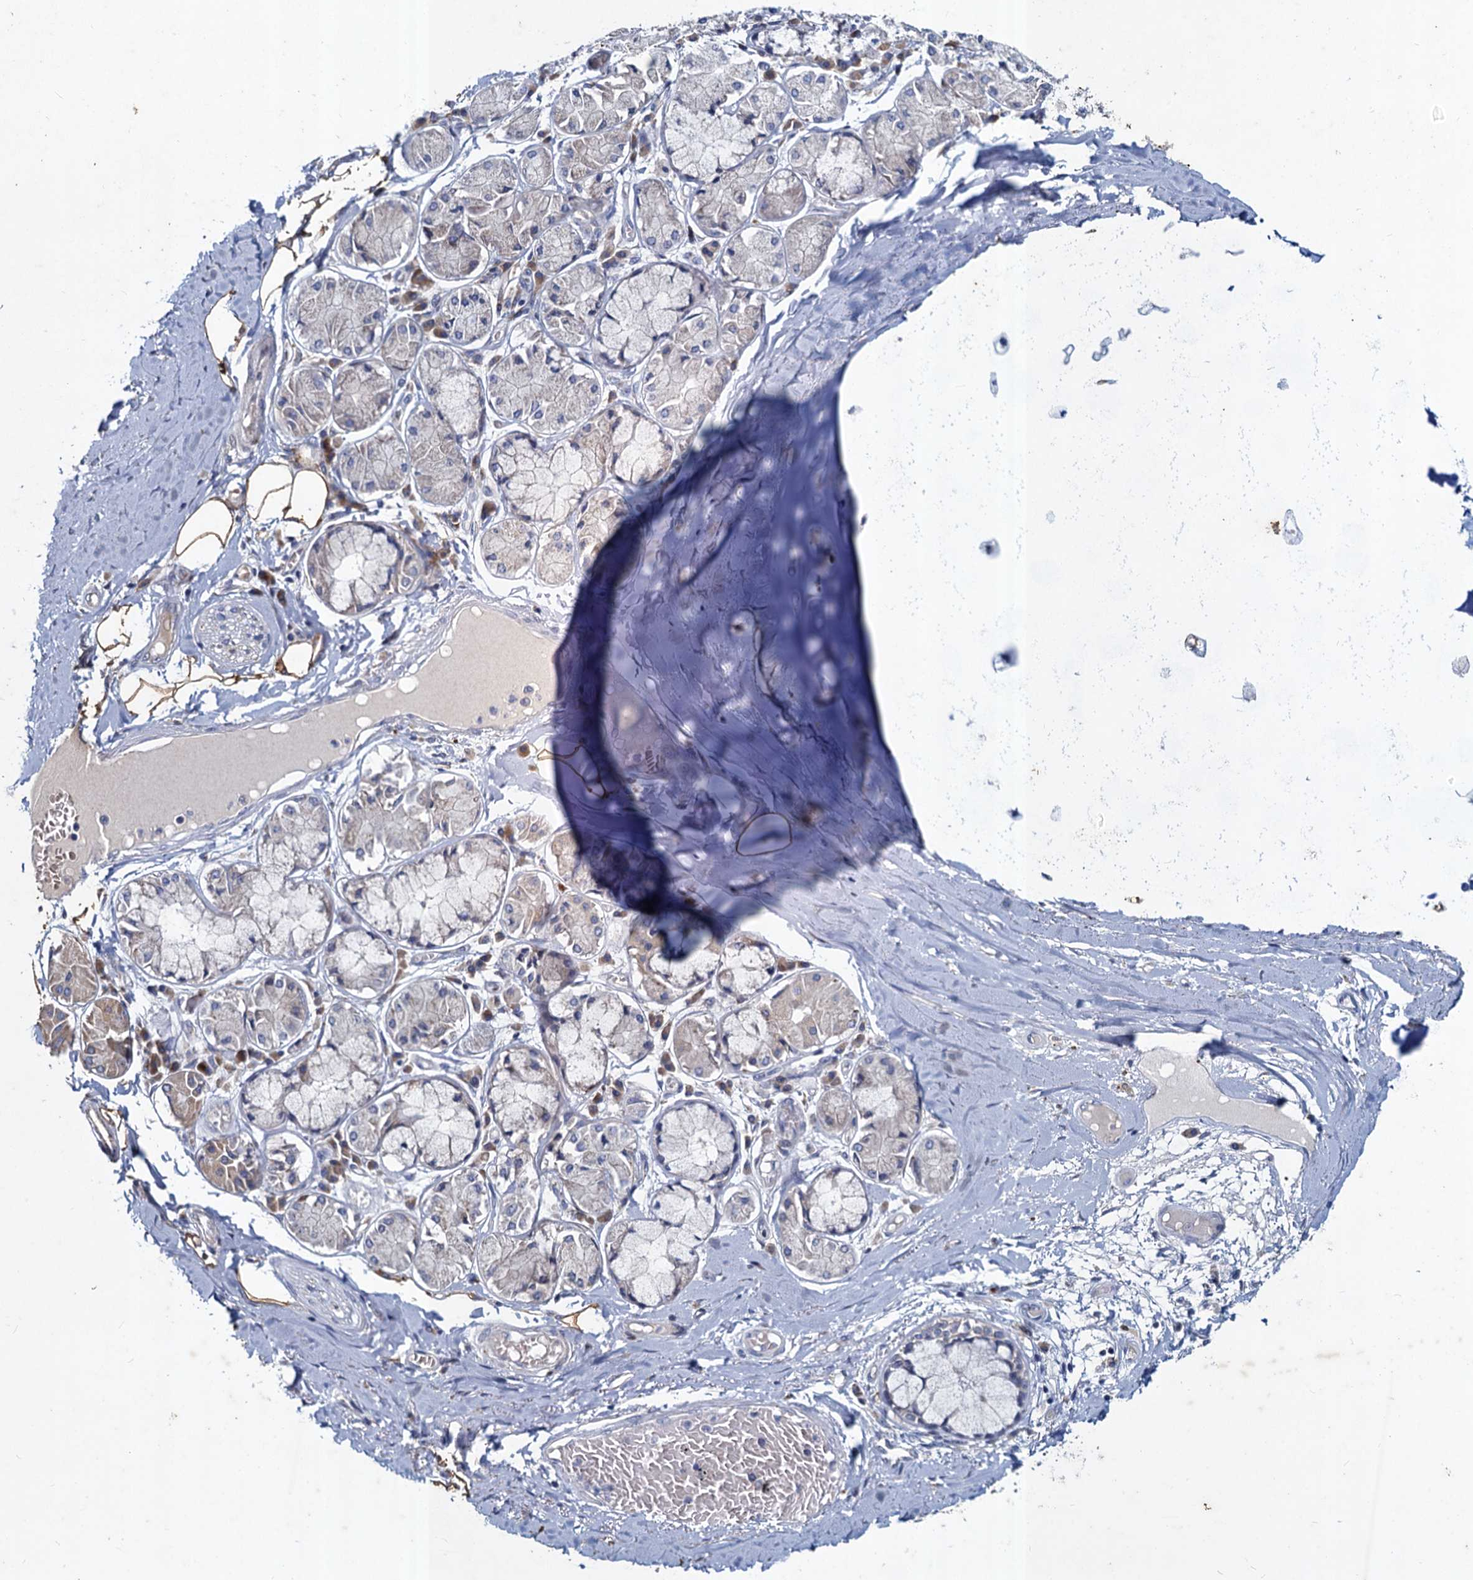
{"staining": {"intensity": "negative", "quantity": "none", "location": "none"}, "tissue": "adipose tissue", "cell_type": "Adipocytes", "image_type": "normal", "snomed": [{"axis": "morphology", "description": "Normal tissue, NOS"}, {"axis": "topography", "description": "Cartilage tissue"}, {"axis": "topography", "description": "Bronchus"}, {"axis": "topography", "description": "Lung"}, {"axis": "topography", "description": "Peripheral nerve tissue"}], "caption": "Adipocytes show no significant expression in unremarkable adipose tissue. (Immunohistochemistry (ihc), brightfield microscopy, high magnification).", "gene": "TMX2", "patient": {"sex": "female", "age": 49}}